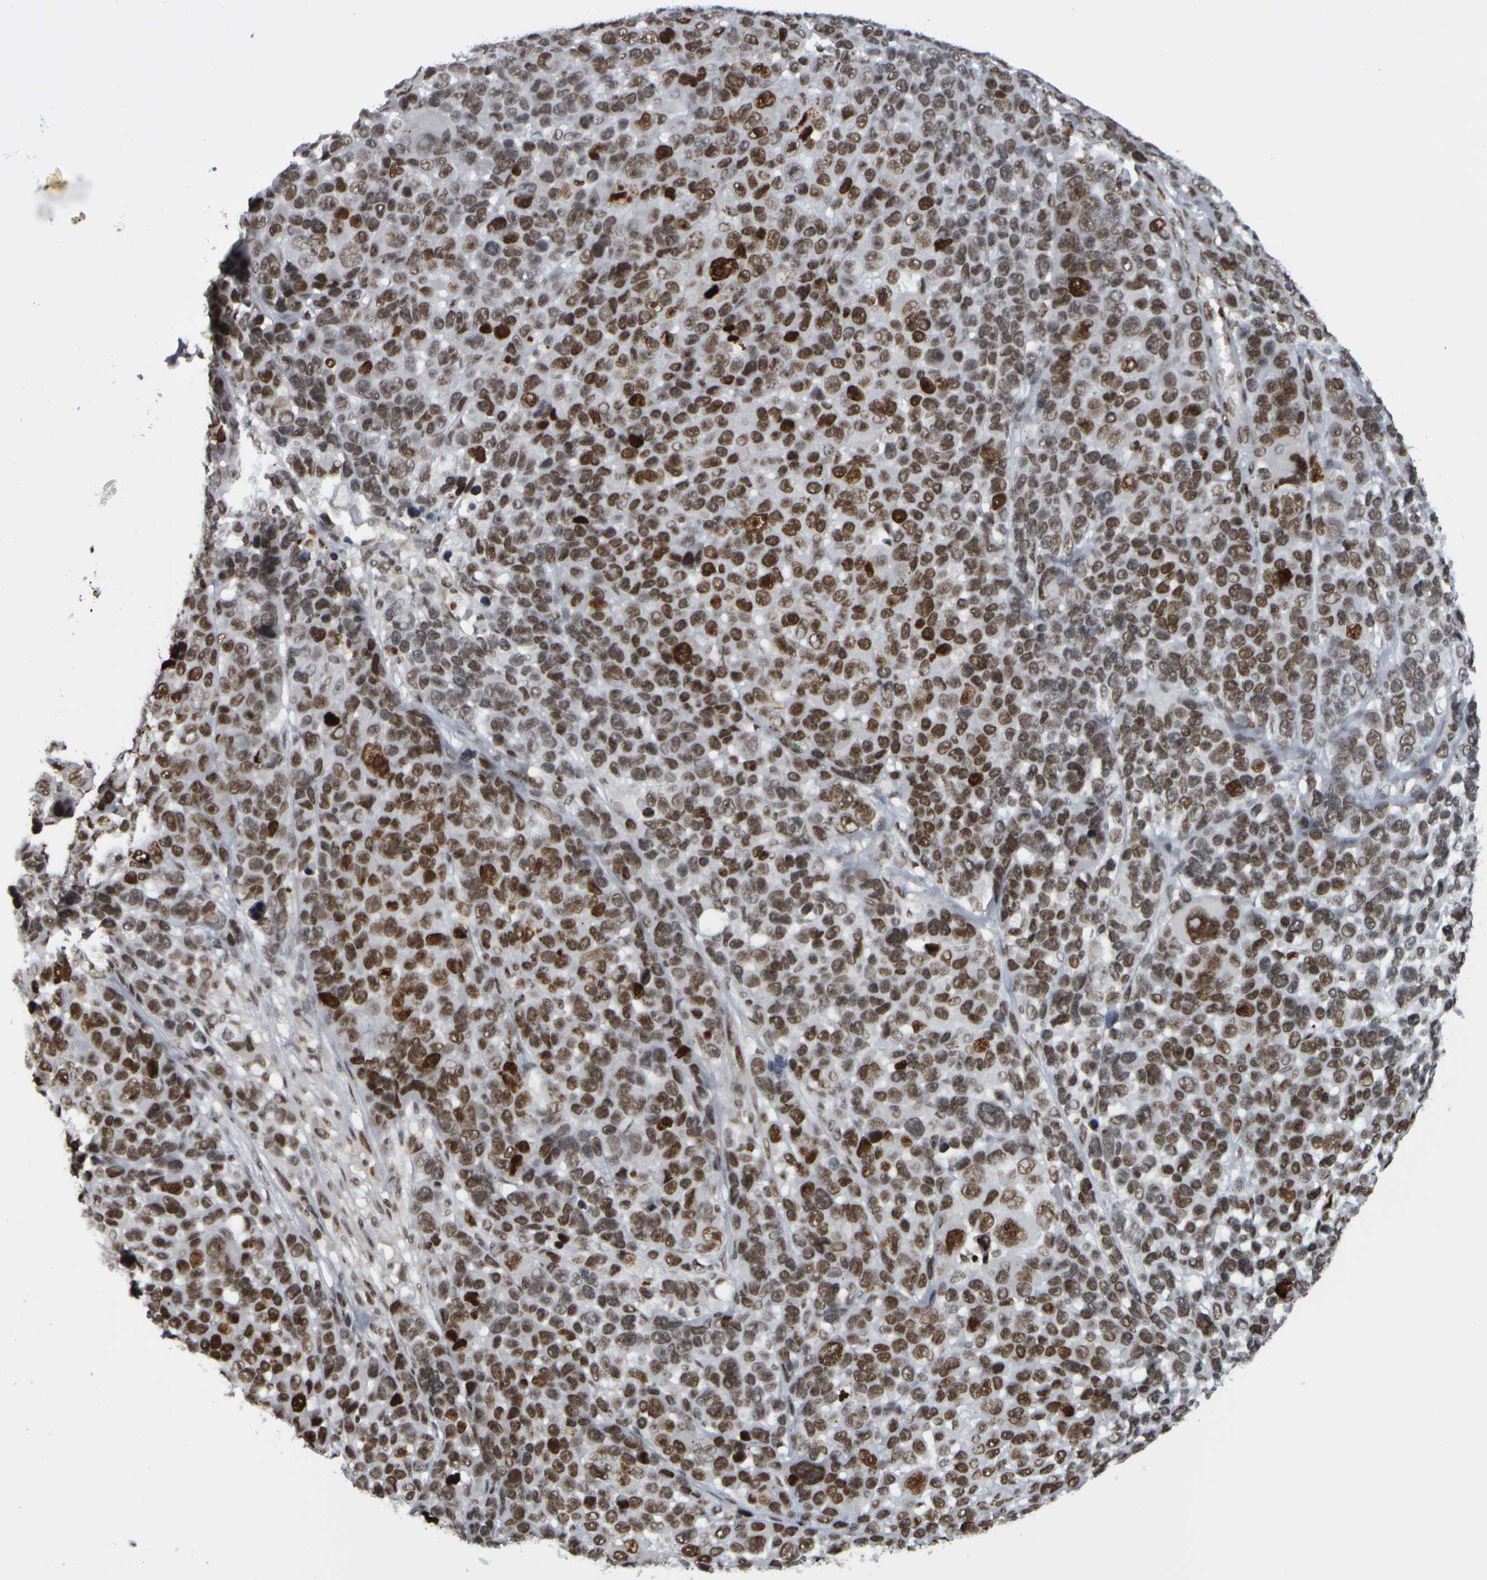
{"staining": {"intensity": "moderate", "quantity": ">75%", "location": "nuclear"}, "tissue": "melanoma", "cell_type": "Tumor cells", "image_type": "cancer", "snomed": [{"axis": "morphology", "description": "Malignant melanoma, NOS"}, {"axis": "topography", "description": "Skin"}], "caption": "Melanoma tissue reveals moderate nuclear expression in approximately >75% of tumor cells, visualized by immunohistochemistry.", "gene": "TOP2B", "patient": {"sex": "male", "age": 53}}